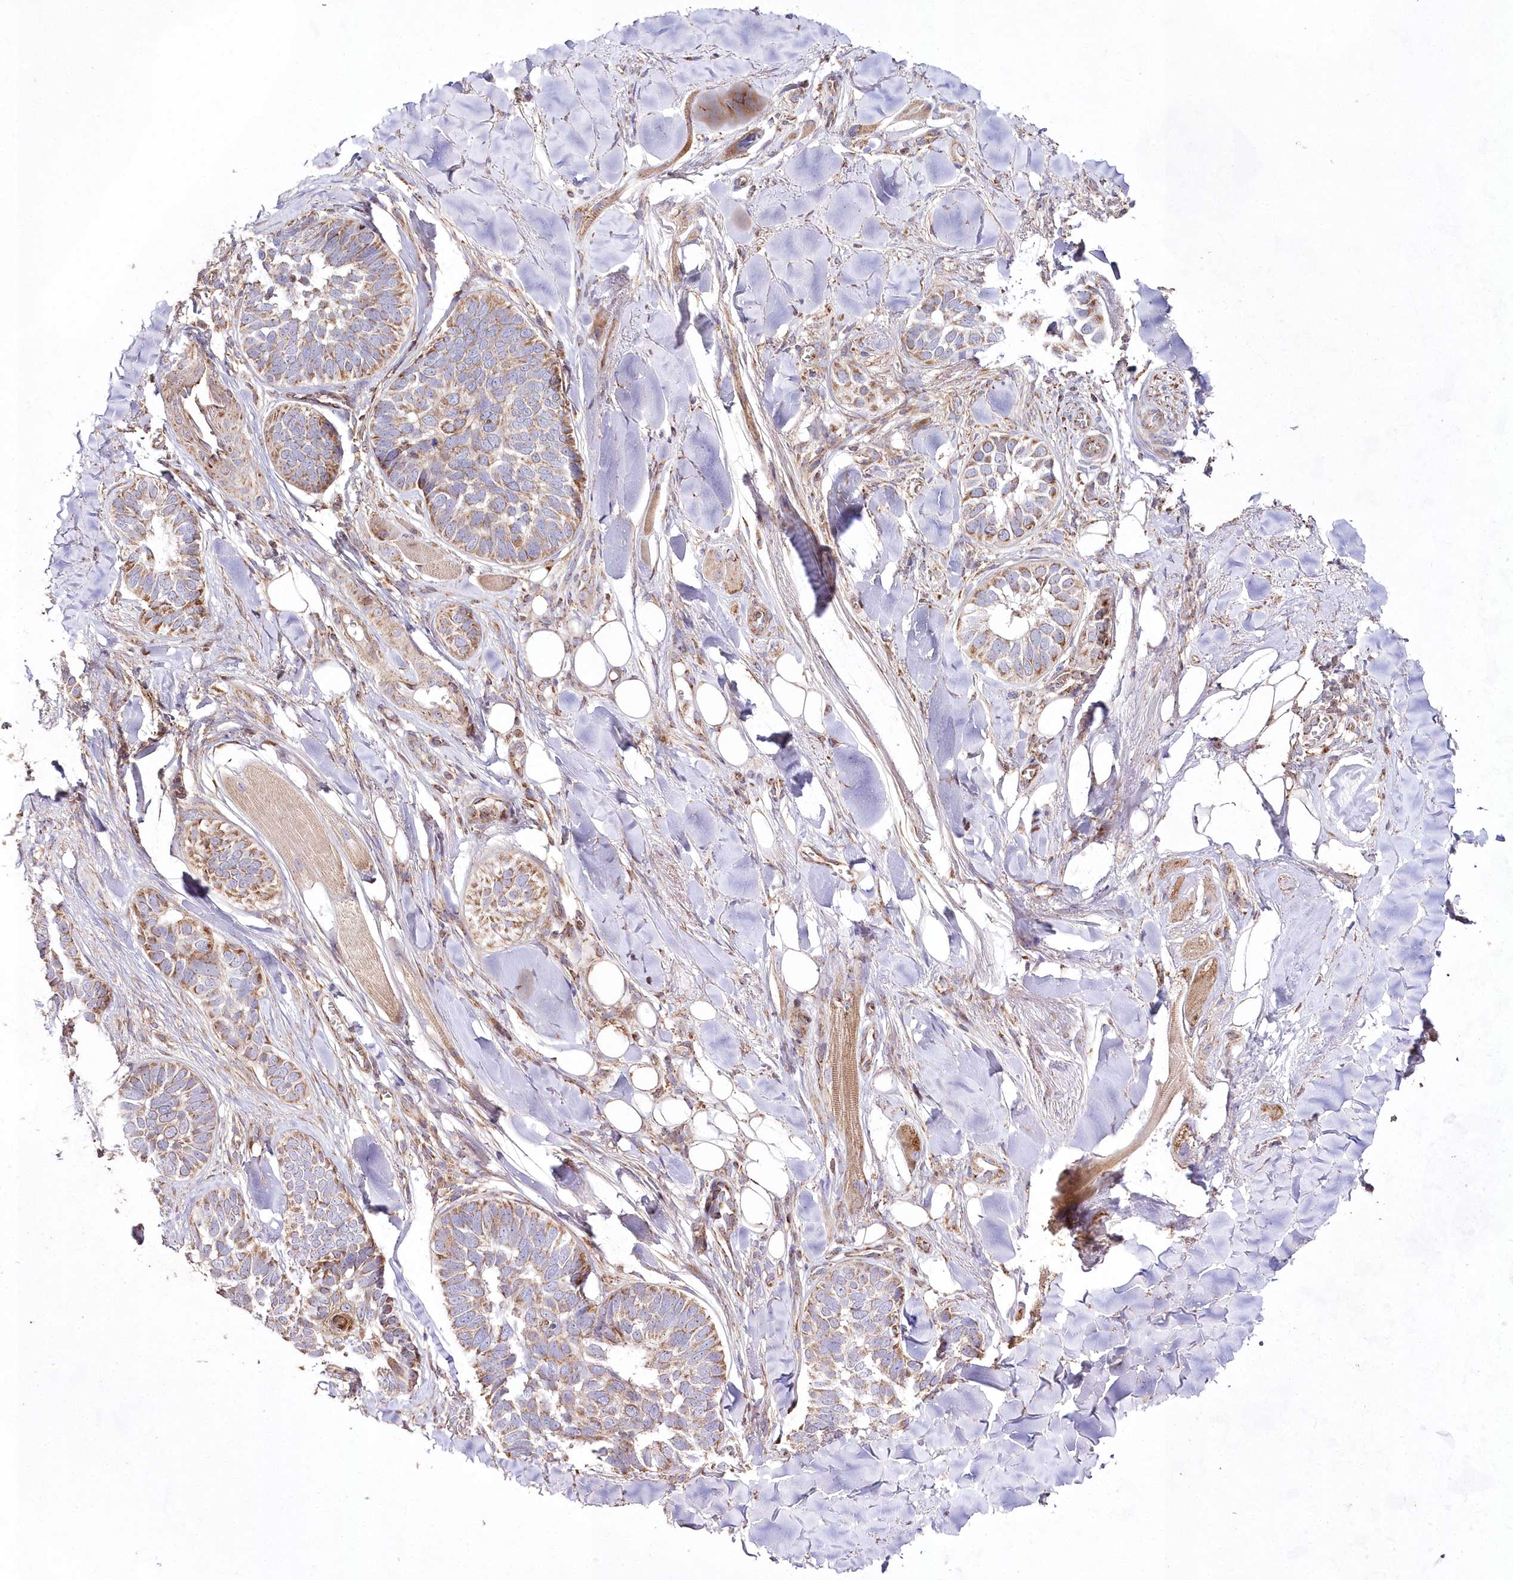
{"staining": {"intensity": "moderate", "quantity": "25%-75%", "location": "cytoplasmic/membranous"}, "tissue": "skin cancer", "cell_type": "Tumor cells", "image_type": "cancer", "snomed": [{"axis": "morphology", "description": "Basal cell carcinoma"}, {"axis": "topography", "description": "Skin"}], "caption": "Skin basal cell carcinoma was stained to show a protein in brown. There is medium levels of moderate cytoplasmic/membranous positivity in about 25%-75% of tumor cells.", "gene": "HADHB", "patient": {"sex": "male", "age": 62}}